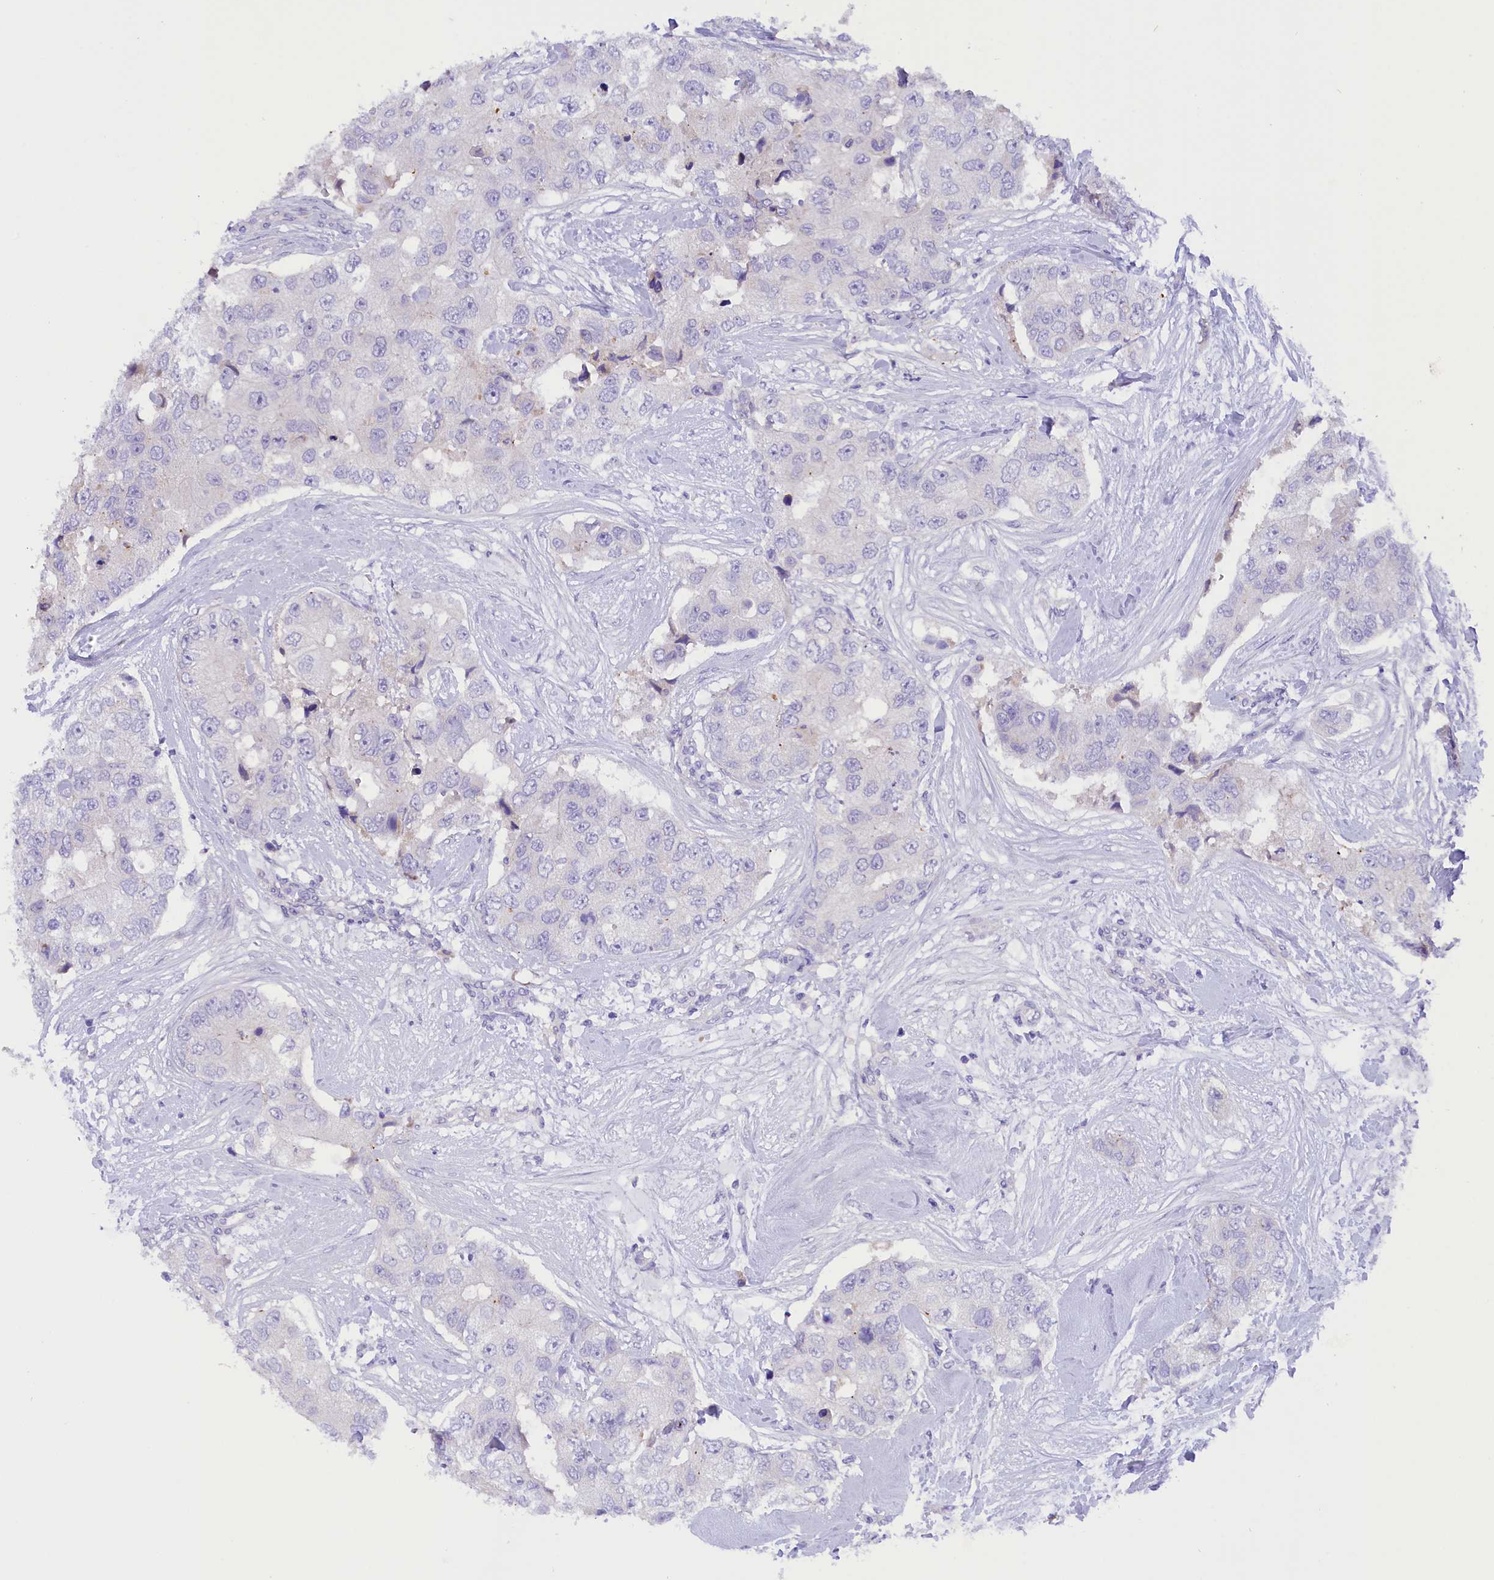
{"staining": {"intensity": "negative", "quantity": "none", "location": "none"}, "tissue": "breast cancer", "cell_type": "Tumor cells", "image_type": "cancer", "snomed": [{"axis": "morphology", "description": "Duct carcinoma"}, {"axis": "topography", "description": "Breast"}], "caption": "Photomicrograph shows no protein expression in tumor cells of breast infiltrating ductal carcinoma tissue.", "gene": "COL6A5", "patient": {"sex": "female", "age": 62}}